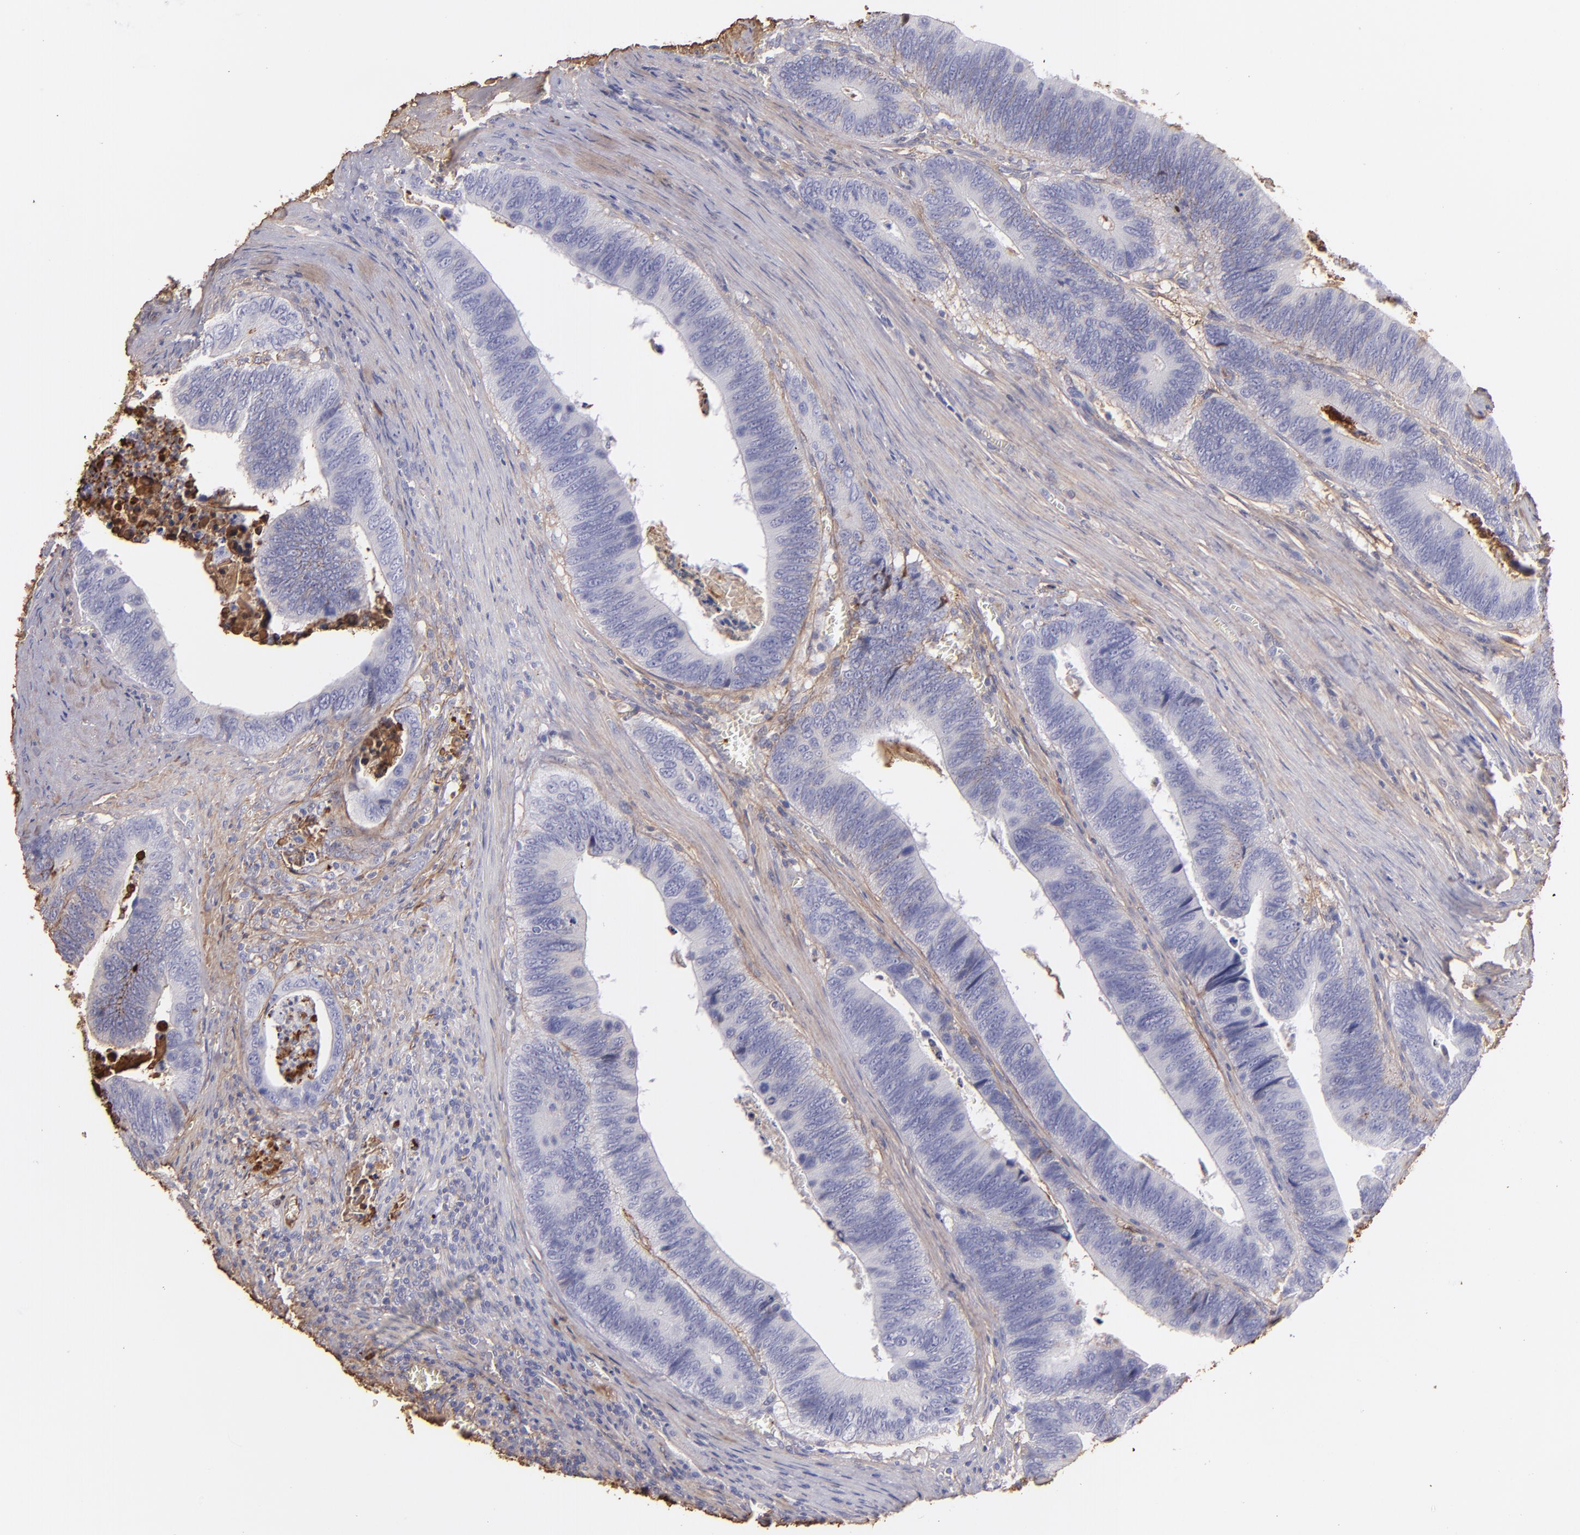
{"staining": {"intensity": "strong", "quantity": "25%-75%", "location": "cytoplasmic/membranous"}, "tissue": "colorectal cancer", "cell_type": "Tumor cells", "image_type": "cancer", "snomed": [{"axis": "morphology", "description": "Adenocarcinoma, NOS"}, {"axis": "topography", "description": "Colon"}], "caption": "IHC (DAB) staining of human colorectal cancer reveals strong cytoplasmic/membranous protein staining in approximately 25%-75% of tumor cells. Immunohistochemistry (ihc) stains the protein in brown and the nuclei are stained blue.", "gene": "FGB", "patient": {"sex": "male", "age": 72}}